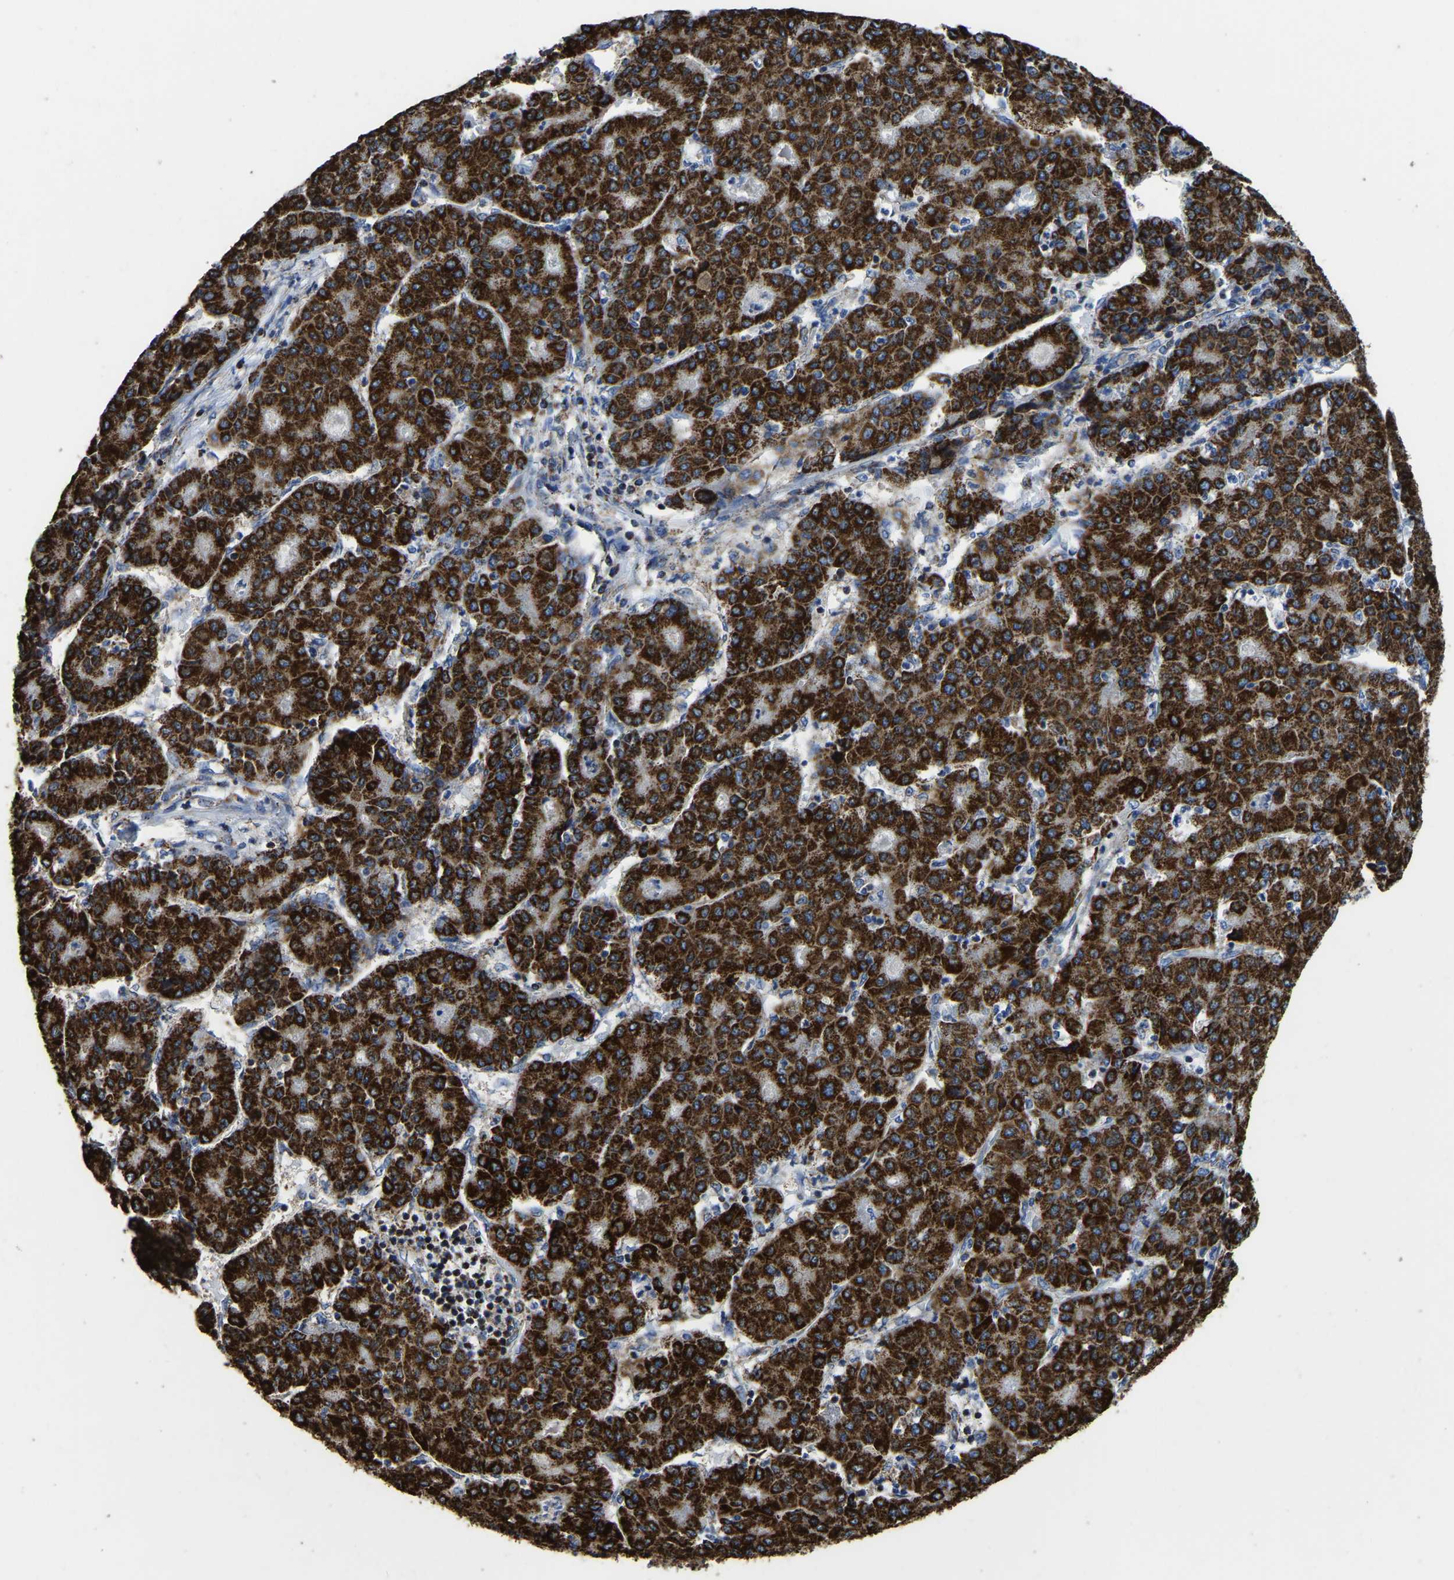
{"staining": {"intensity": "strong", "quantity": ">75%", "location": "cytoplasmic/membranous"}, "tissue": "liver cancer", "cell_type": "Tumor cells", "image_type": "cancer", "snomed": [{"axis": "morphology", "description": "Carcinoma, Hepatocellular, NOS"}, {"axis": "topography", "description": "Liver"}], "caption": "This image displays immunohistochemistry (IHC) staining of human liver cancer, with high strong cytoplasmic/membranous staining in about >75% of tumor cells.", "gene": "ETFA", "patient": {"sex": "male", "age": 65}}